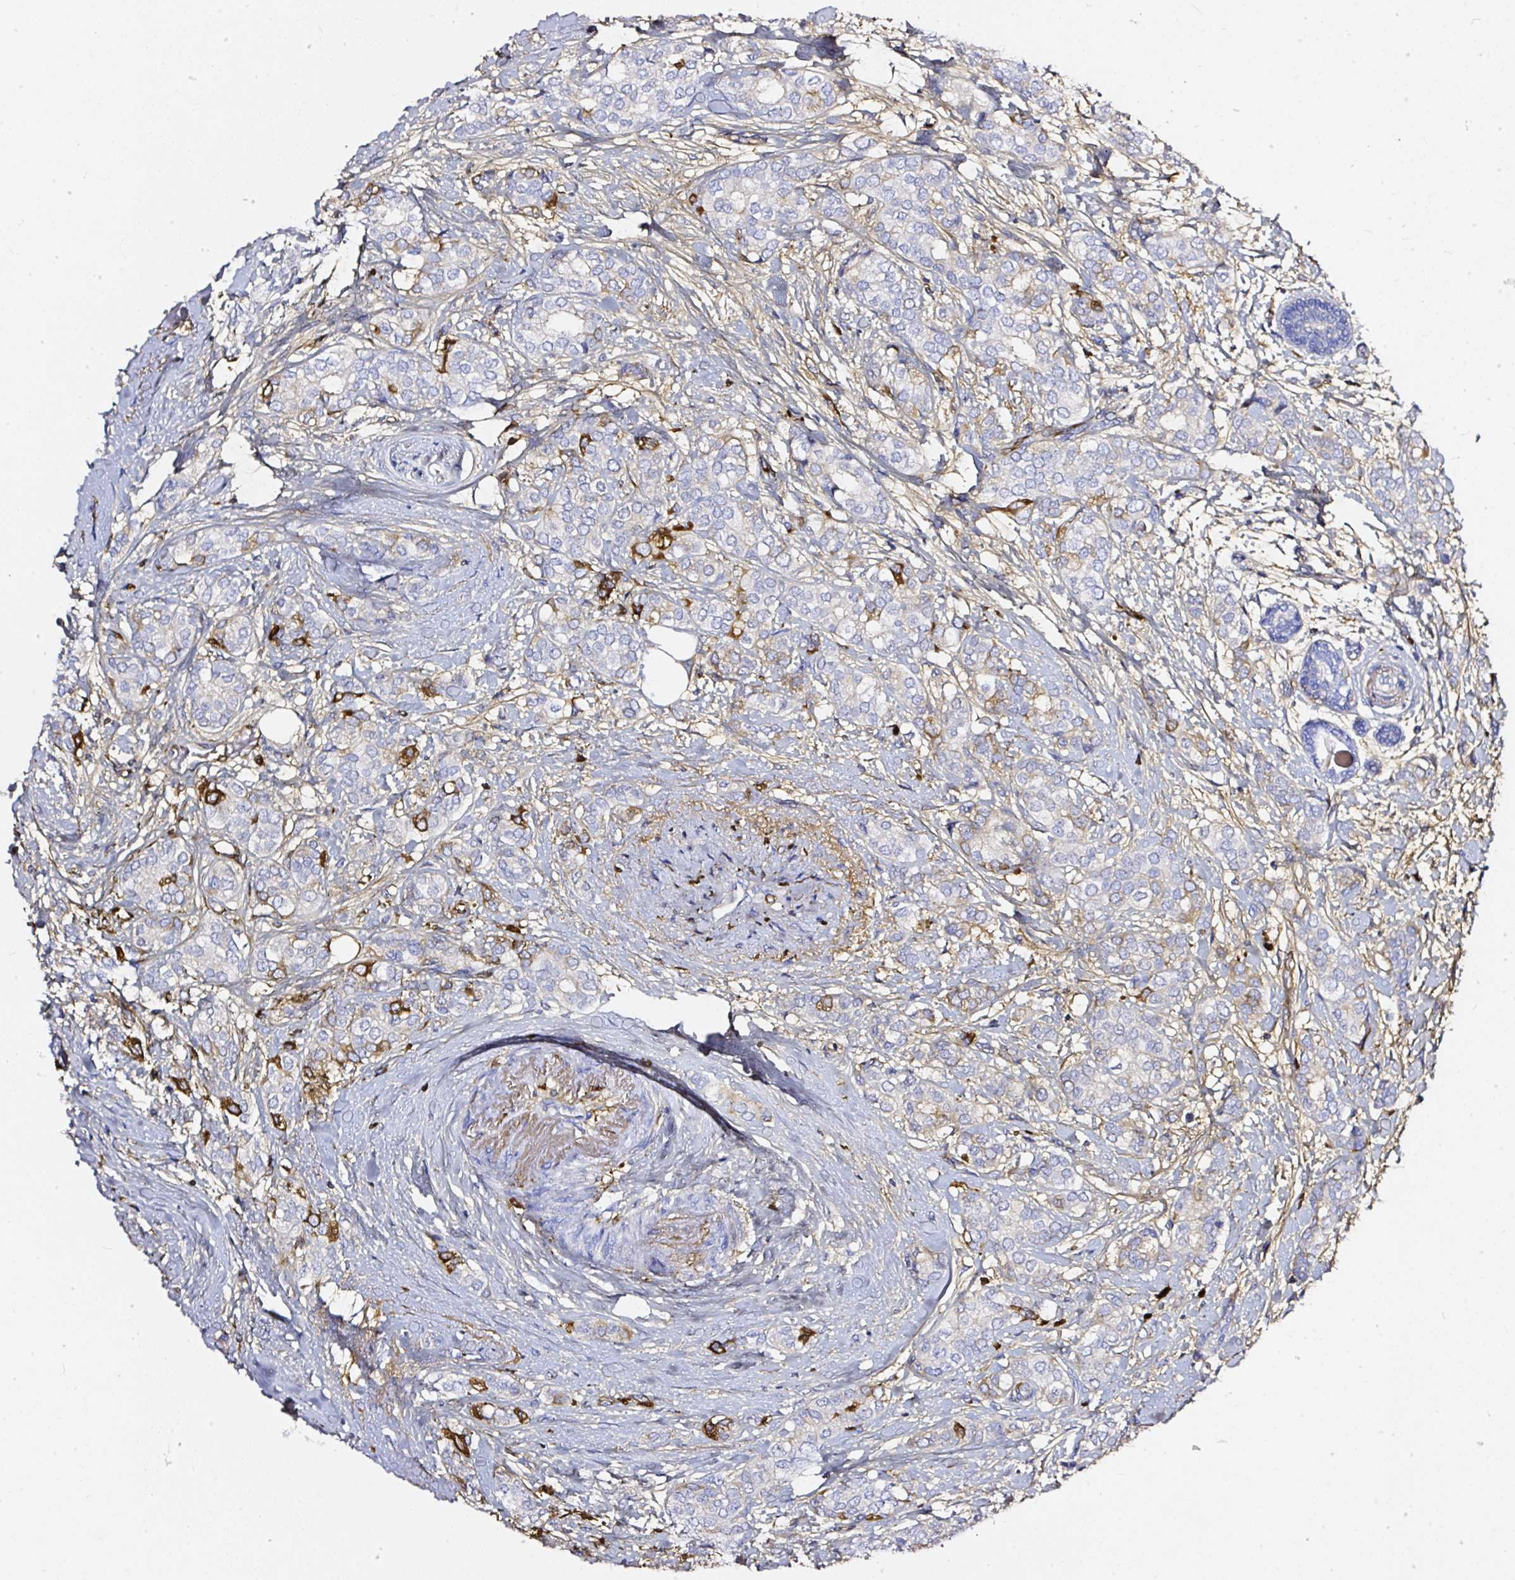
{"staining": {"intensity": "moderate", "quantity": "<25%", "location": "cytoplasmic/membranous"}, "tissue": "breast cancer", "cell_type": "Tumor cells", "image_type": "cancer", "snomed": [{"axis": "morphology", "description": "Duct carcinoma"}, {"axis": "topography", "description": "Breast"}], "caption": "Protein positivity by immunohistochemistry (IHC) exhibits moderate cytoplasmic/membranous positivity in approximately <25% of tumor cells in breast intraductal carcinoma.", "gene": "CLEC3B", "patient": {"sex": "female", "age": 73}}